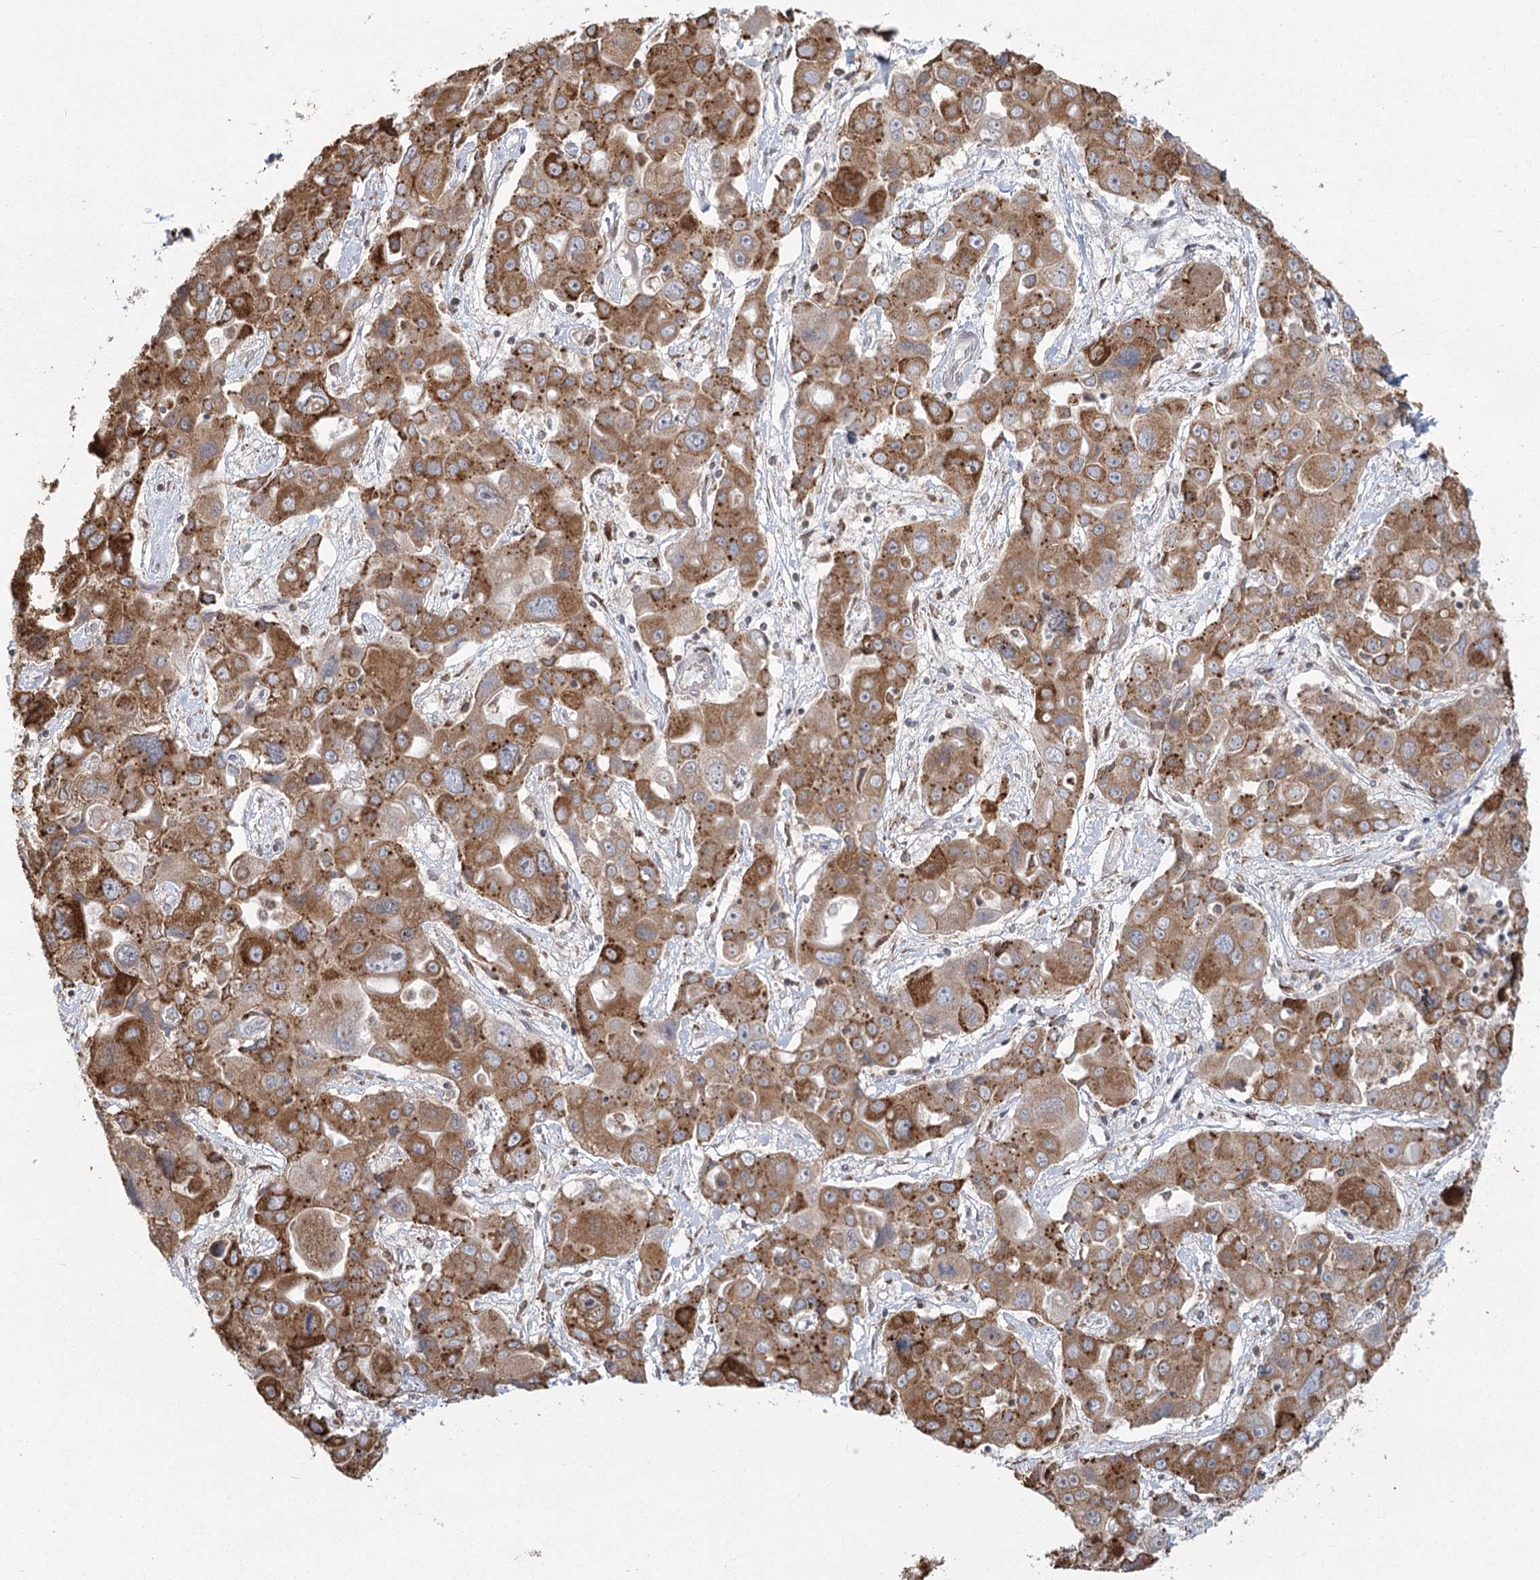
{"staining": {"intensity": "moderate", "quantity": ">75%", "location": "cytoplasmic/membranous"}, "tissue": "liver cancer", "cell_type": "Tumor cells", "image_type": "cancer", "snomed": [{"axis": "morphology", "description": "Cholangiocarcinoma"}, {"axis": "topography", "description": "Liver"}], "caption": "Protein expression analysis of human liver cholangiocarcinoma reveals moderate cytoplasmic/membranous staining in approximately >75% of tumor cells.", "gene": "LACTB", "patient": {"sex": "male", "age": 67}}